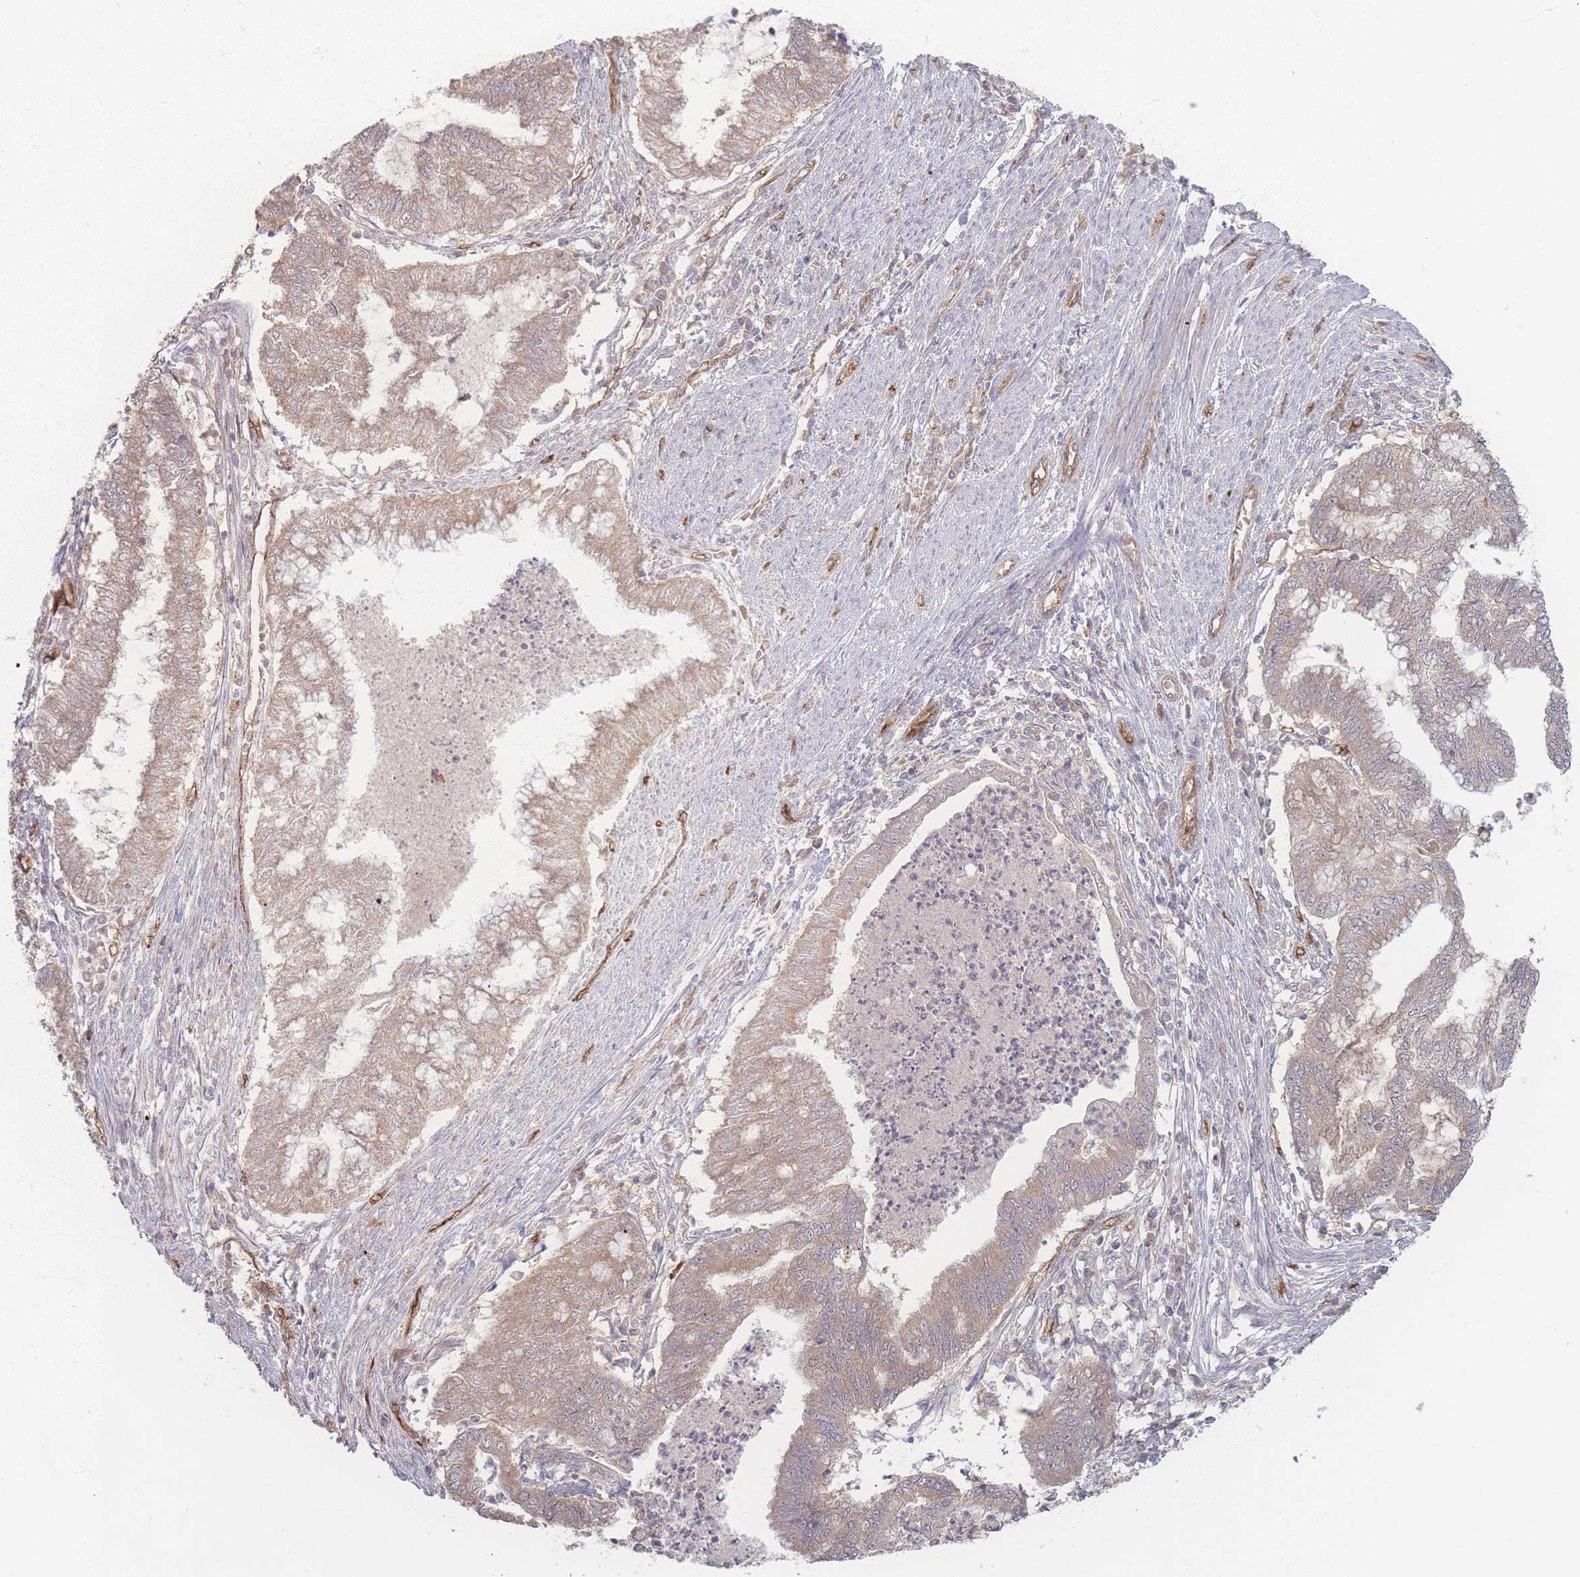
{"staining": {"intensity": "weak", "quantity": ">75%", "location": "cytoplasmic/membranous"}, "tissue": "endometrial cancer", "cell_type": "Tumor cells", "image_type": "cancer", "snomed": [{"axis": "morphology", "description": "Adenocarcinoma, NOS"}, {"axis": "topography", "description": "Endometrium"}], "caption": "Immunohistochemical staining of endometrial adenocarcinoma reveals low levels of weak cytoplasmic/membranous positivity in approximately >75% of tumor cells.", "gene": "INSR", "patient": {"sex": "female", "age": 79}}